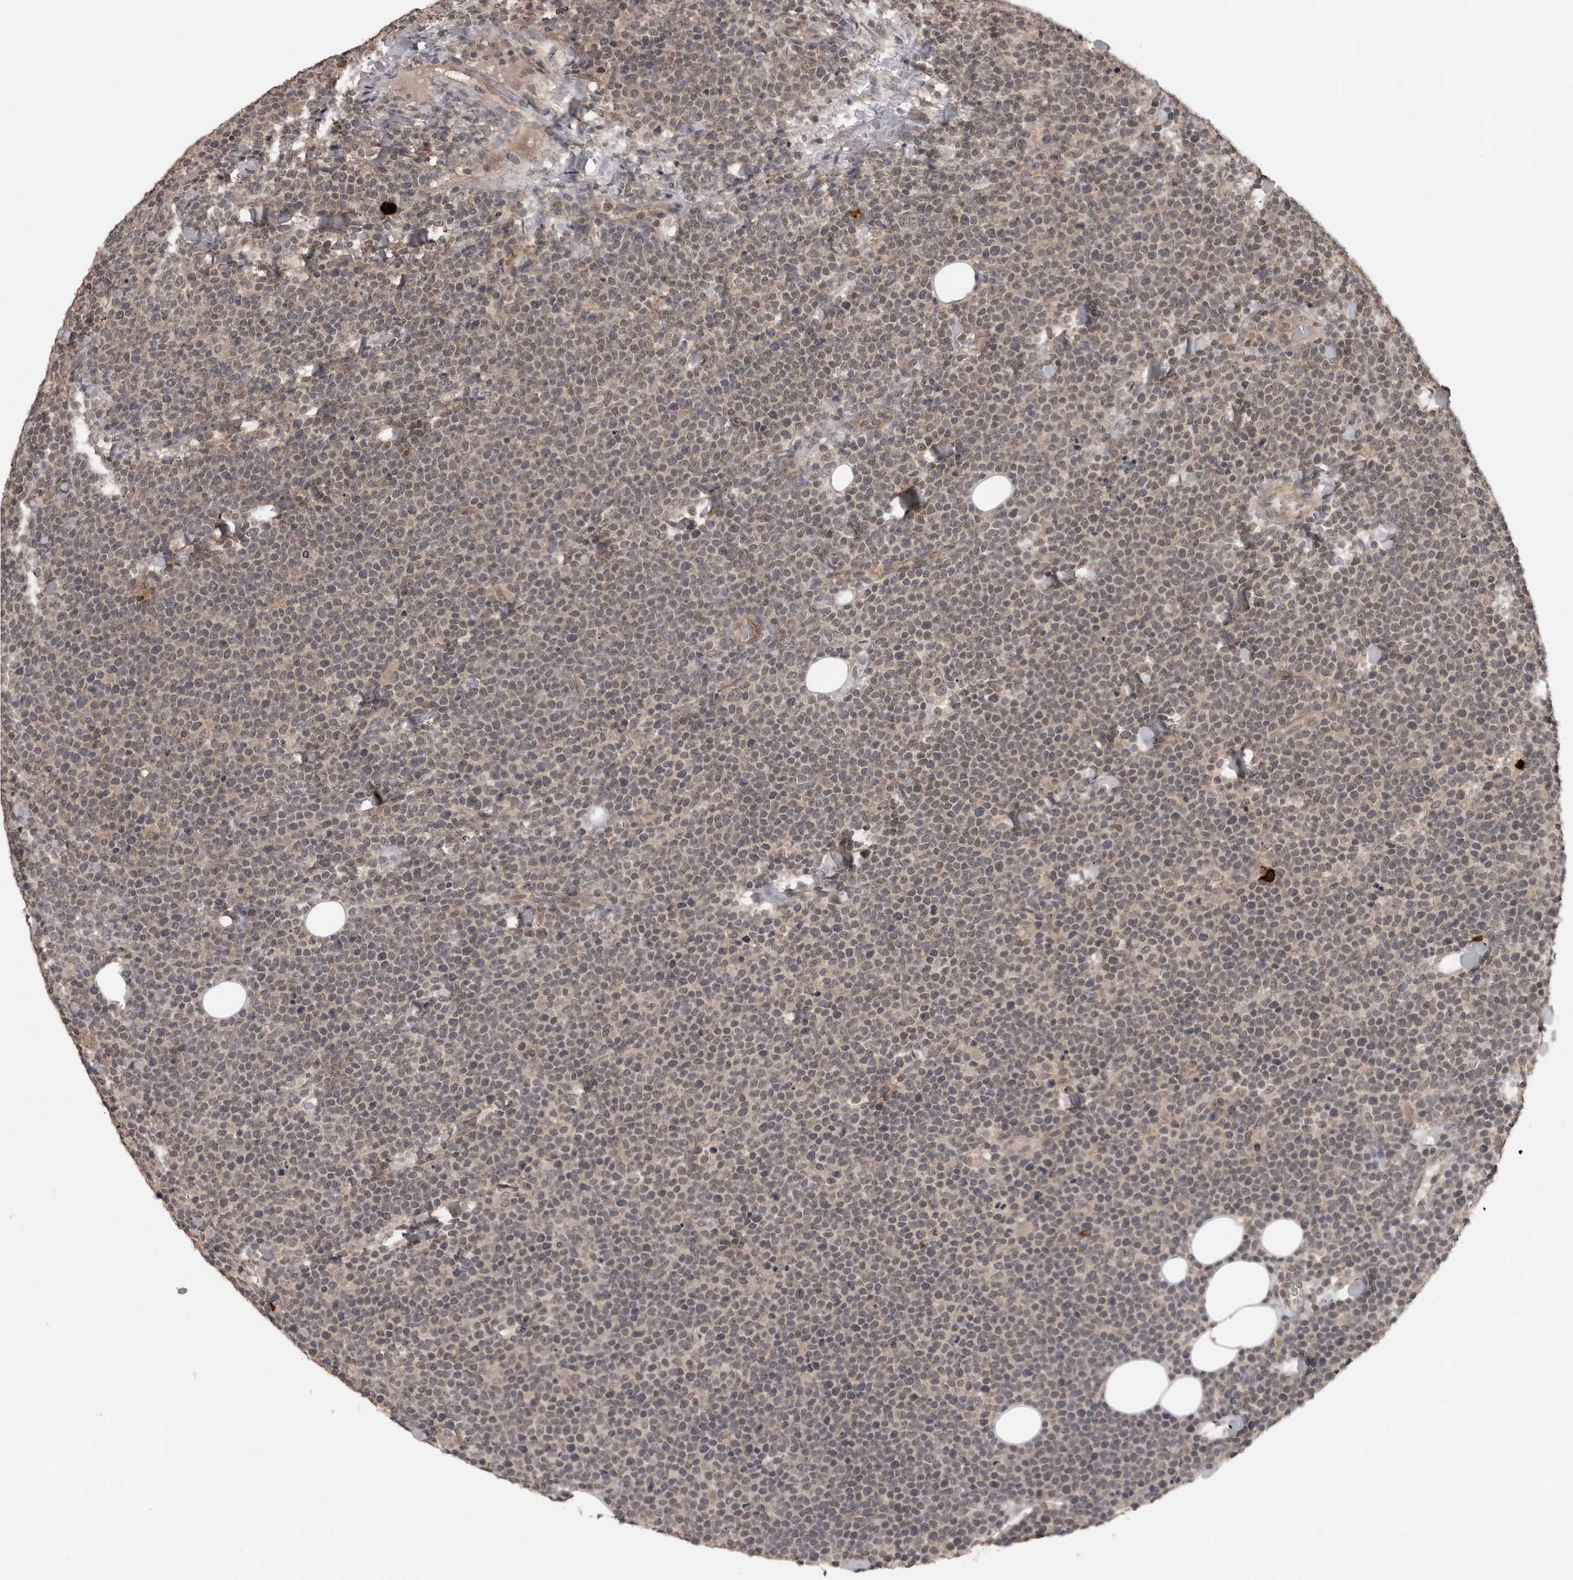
{"staining": {"intensity": "weak", "quantity": "<25%", "location": "nuclear"}, "tissue": "lymphoma", "cell_type": "Tumor cells", "image_type": "cancer", "snomed": [{"axis": "morphology", "description": "Malignant lymphoma, non-Hodgkin's type, High grade"}, {"axis": "topography", "description": "Lymph node"}], "caption": "Immunohistochemical staining of malignant lymphoma, non-Hodgkin's type (high-grade) shows no significant positivity in tumor cells.", "gene": "IL24", "patient": {"sex": "male", "age": 61}}